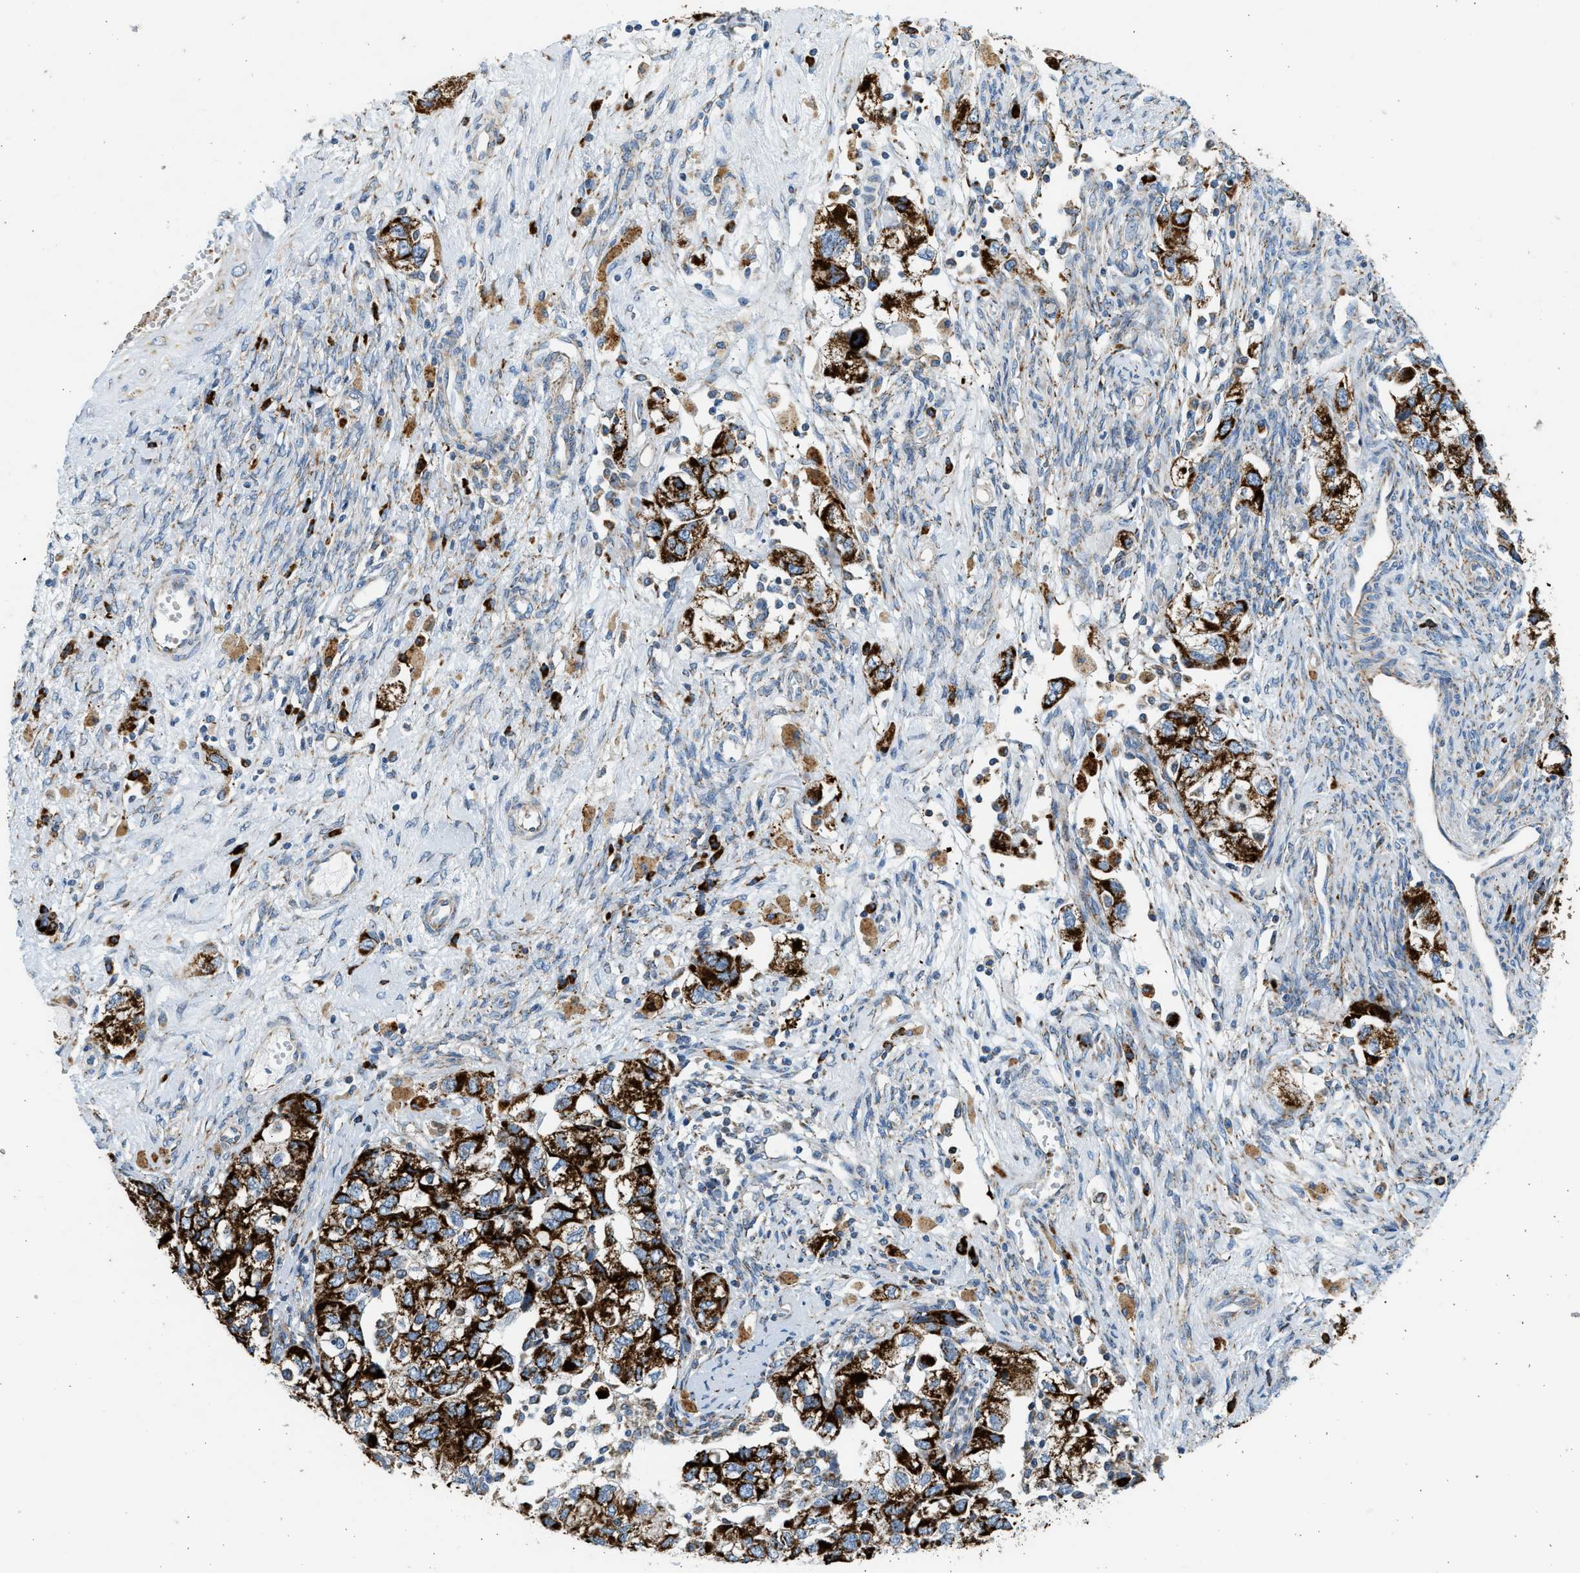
{"staining": {"intensity": "strong", "quantity": ">75%", "location": "cytoplasmic/membranous"}, "tissue": "ovarian cancer", "cell_type": "Tumor cells", "image_type": "cancer", "snomed": [{"axis": "morphology", "description": "Carcinoma, NOS"}, {"axis": "morphology", "description": "Cystadenocarcinoma, serous, NOS"}, {"axis": "topography", "description": "Ovary"}], "caption": "IHC of ovarian carcinoma displays high levels of strong cytoplasmic/membranous positivity in about >75% of tumor cells.", "gene": "KCNMB3", "patient": {"sex": "female", "age": 69}}